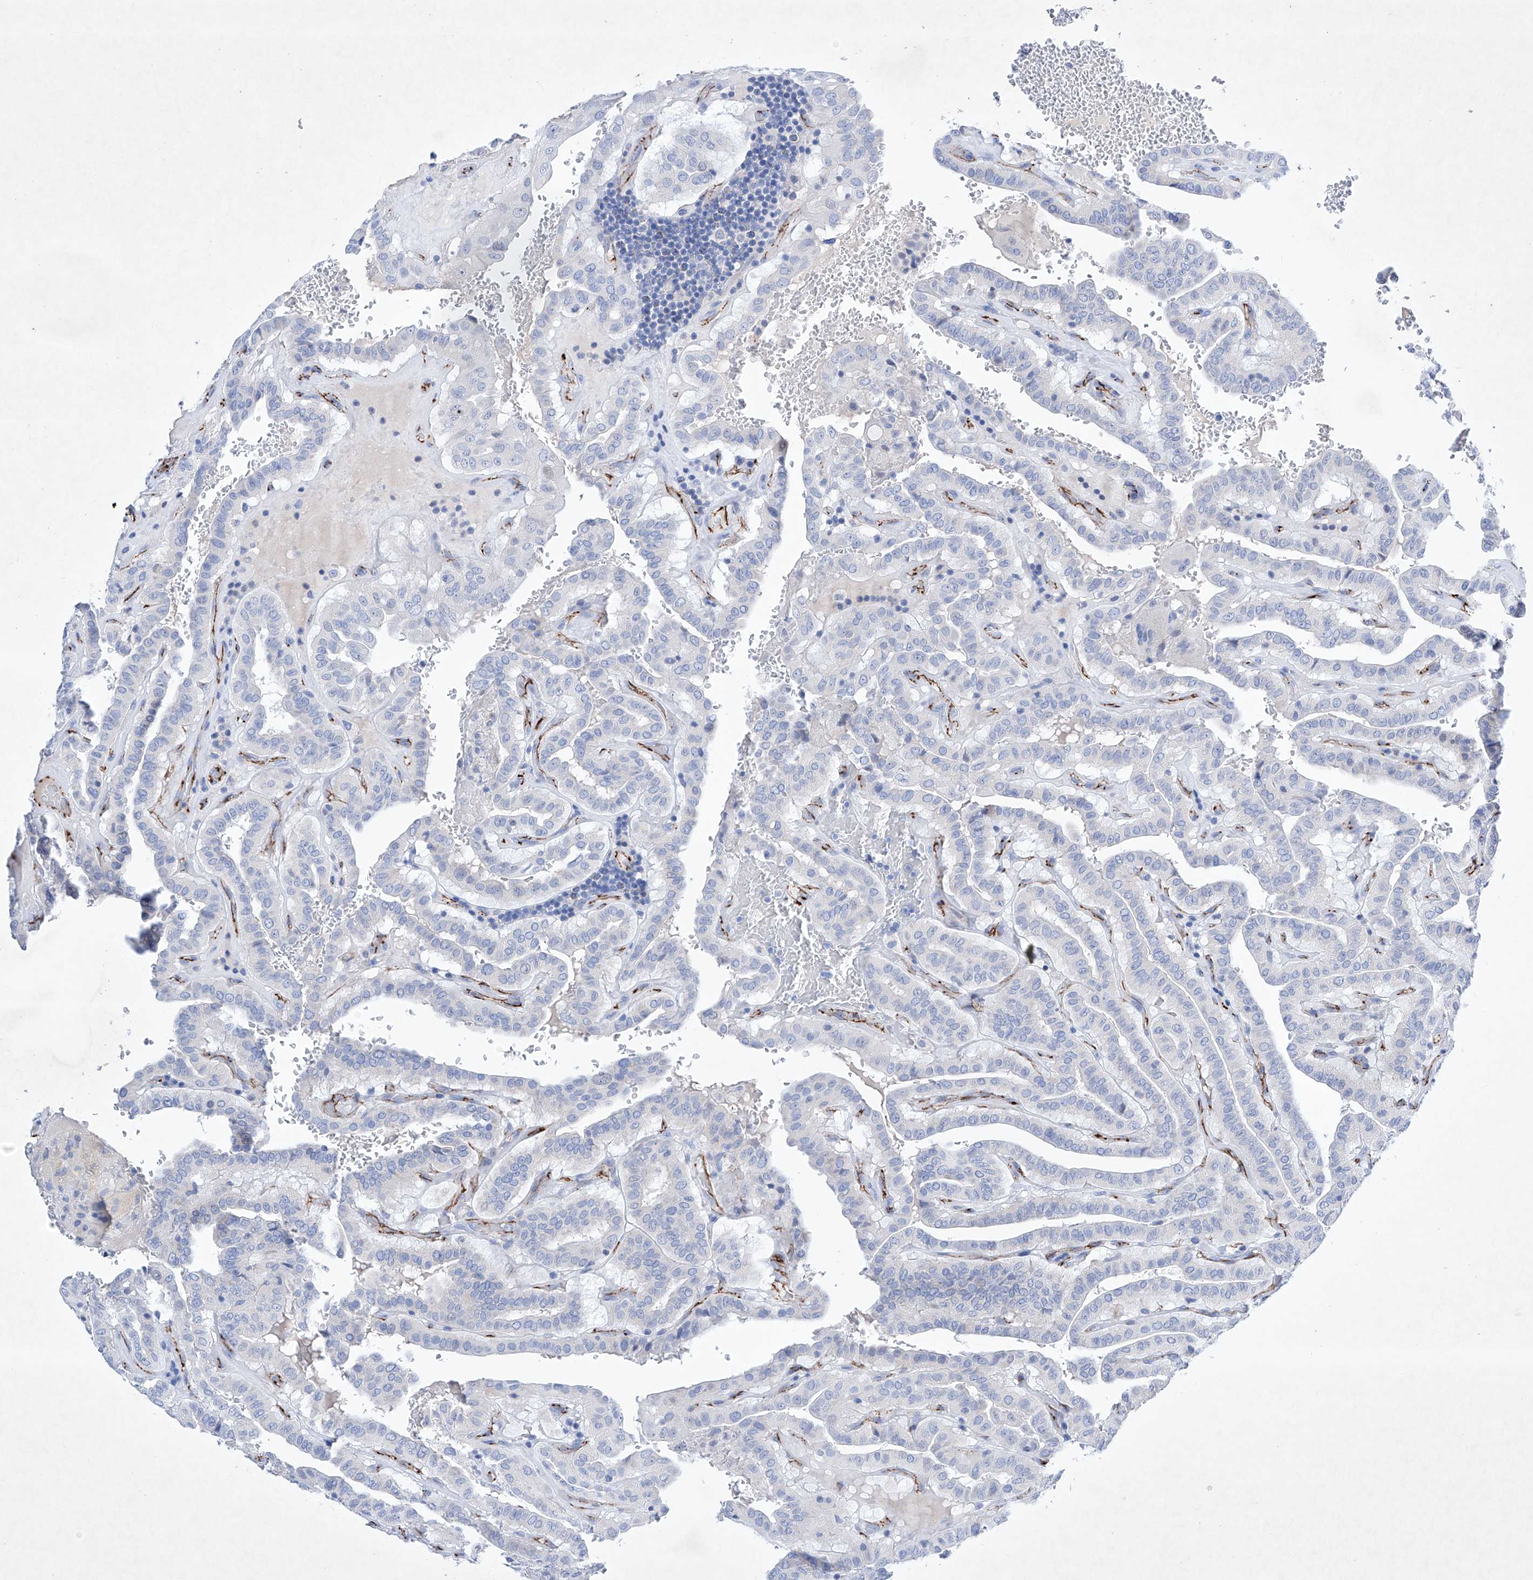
{"staining": {"intensity": "negative", "quantity": "none", "location": "none"}, "tissue": "thyroid cancer", "cell_type": "Tumor cells", "image_type": "cancer", "snomed": [{"axis": "morphology", "description": "Papillary adenocarcinoma, NOS"}, {"axis": "topography", "description": "Thyroid gland"}], "caption": "Micrograph shows no significant protein positivity in tumor cells of papillary adenocarcinoma (thyroid). (Stains: DAB immunohistochemistry (IHC) with hematoxylin counter stain, Microscopy: brightfield microscopy at high magnification).", "gene": "ETV7", "patient": {"sex": "male", "age": 77}}